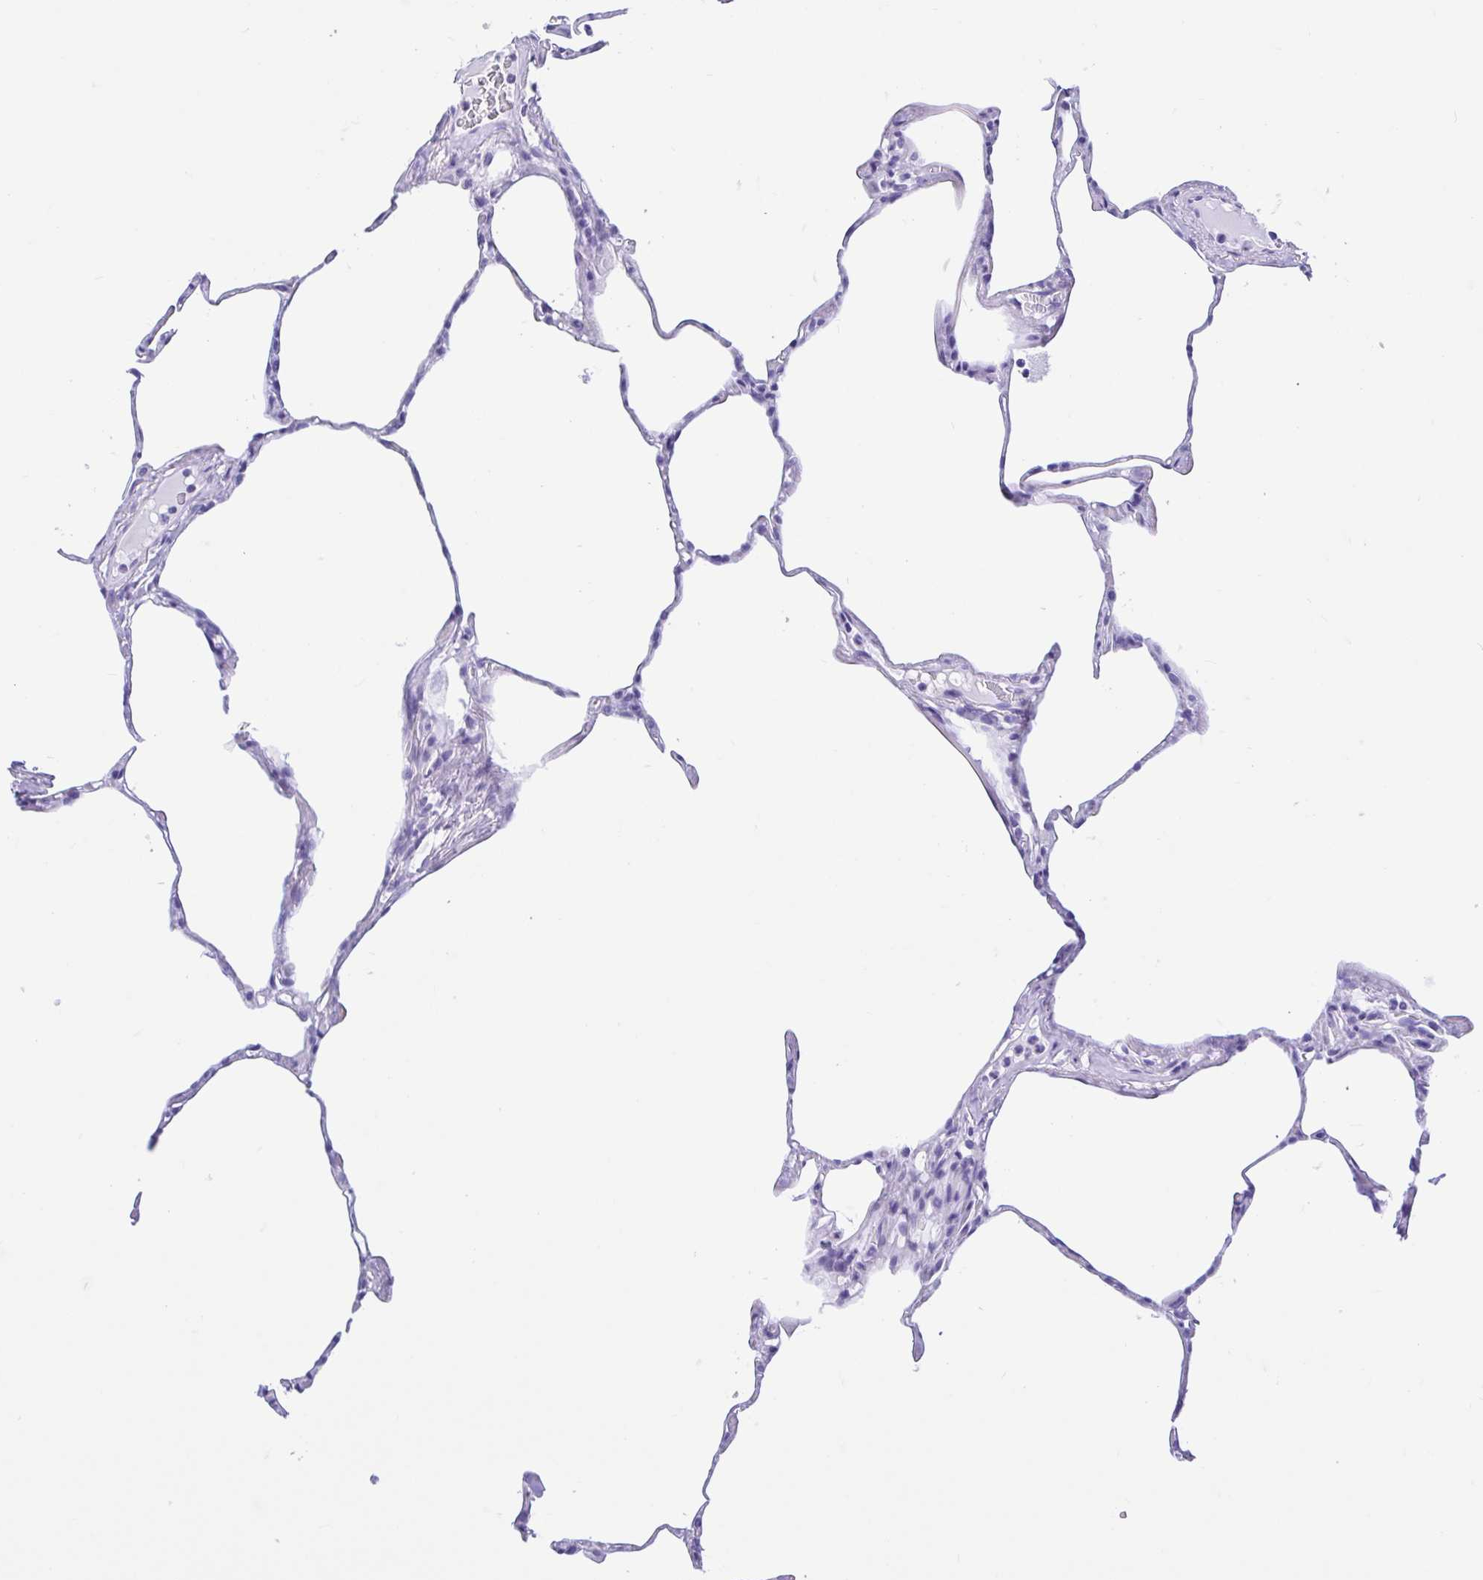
{"staining": {"intensity": "negative", "quantity": "none", "location": "none"}, "tissue": "lung", "cell_type": "Alveolar cells", "image_type": "normal", "snomed": [{"axis": "morphology", "description": "Normal tissue, NOS"}, {"axis": "topography", "description": "Lung"}], "caption": "Lung stained for a protein using IHC exhibits no staining alveolar cells.", "gene": "IAPP", "patient": {"sex": "male", "age": 65}}